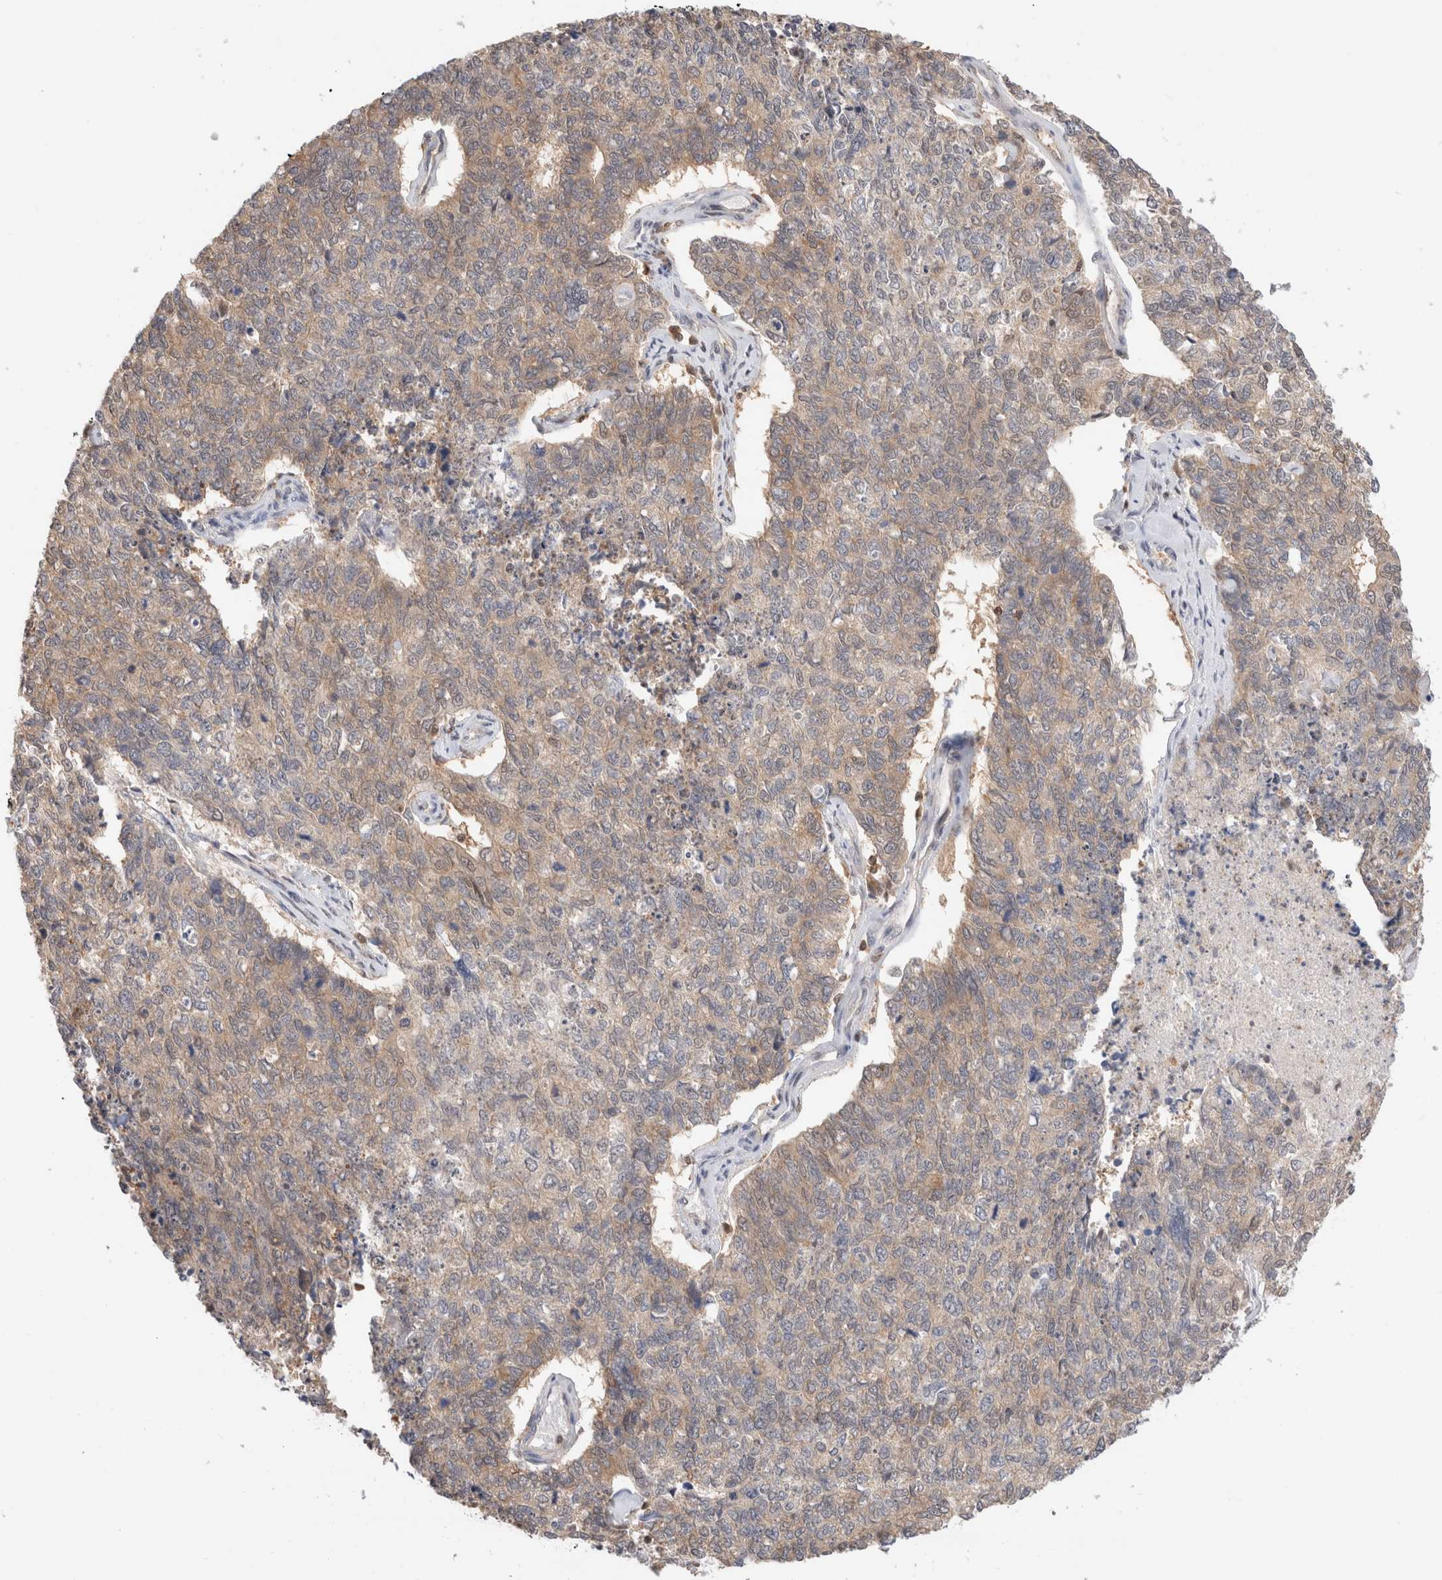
{"staining": {"intensity": "weak", "quantity": ">75%", "location": "cytoplasmic/membranous"}, "tissue": "cervical cancer", "cell_type": "Tumor cells", "image_type": "cancer", "snomed": [{"axis": "morphology", "description": "Squamous cell carcinoma, NOS"}, {"axis": "topography", "description": "Cervix"}], "caption": "Human cervical squamous cell carcinoma stained with a brown dye demonstrates weak cytoplasmic/membranous positive expression in about >75% of tumor cells.", "gene": "C17orf97", "patient": {"sex": "female", "age": 63}}